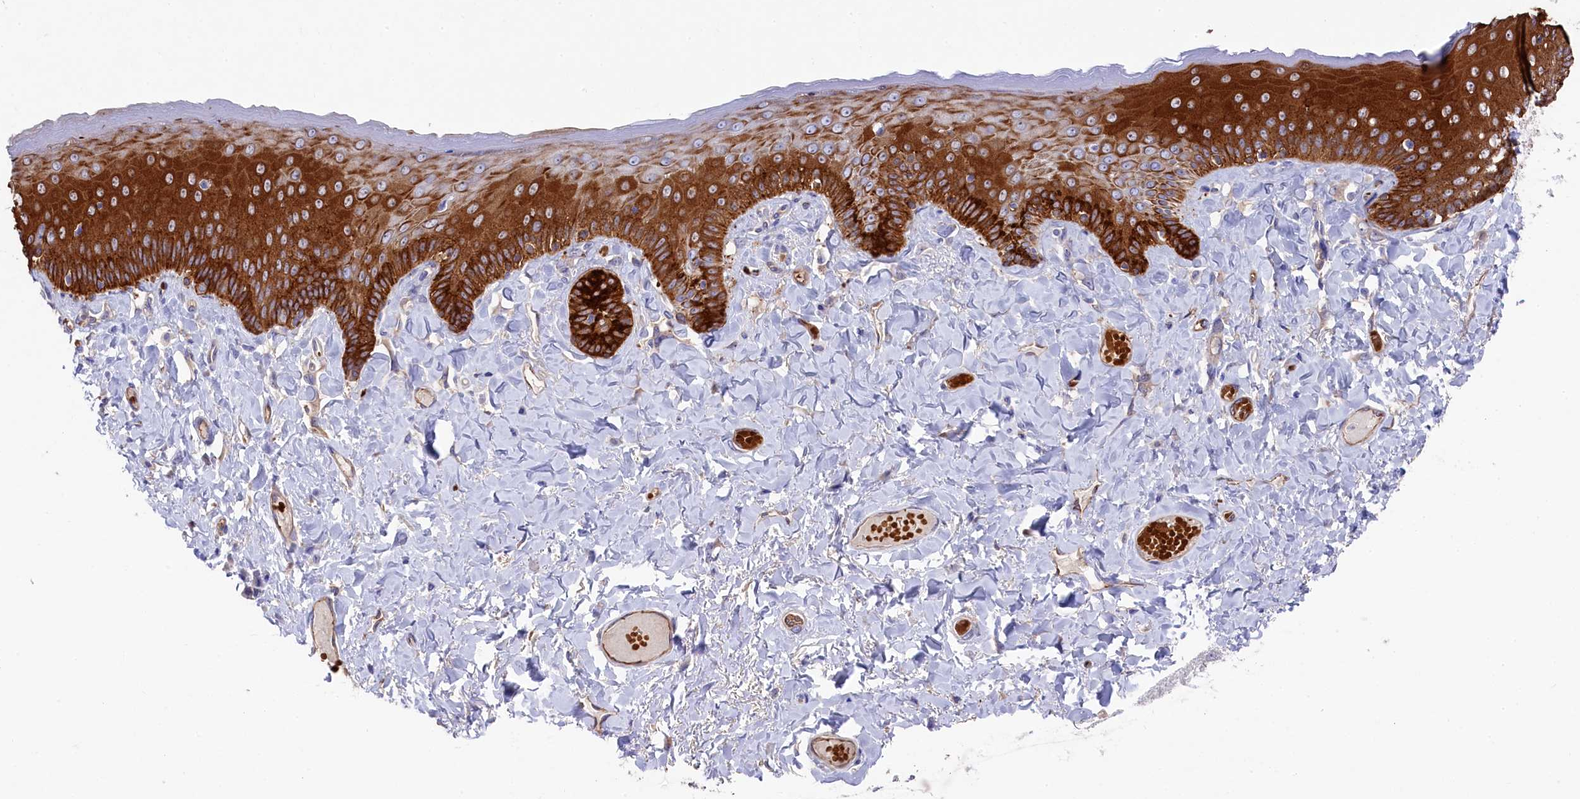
{"staining": {"intensity": "strong", "quantity": "25%-75%", "location": "cytoplasmic/membranous"}, "tissue": "skin", "cell_type": "Epidermal cells", "image_type": "normal", "snomed": [{"axis": "morphology", "description": "Normal tissue, NOS"}, {"axis": "topography", "description": "Anal"}], "caption": "Protein analysis of unremarkable skin demonstrates strong cytoplasmic/membranous positivity in about 25%-75% of epidermal cells.", "gene": "LHFPL4", "patient": {"sex": "male", "age": 69}}